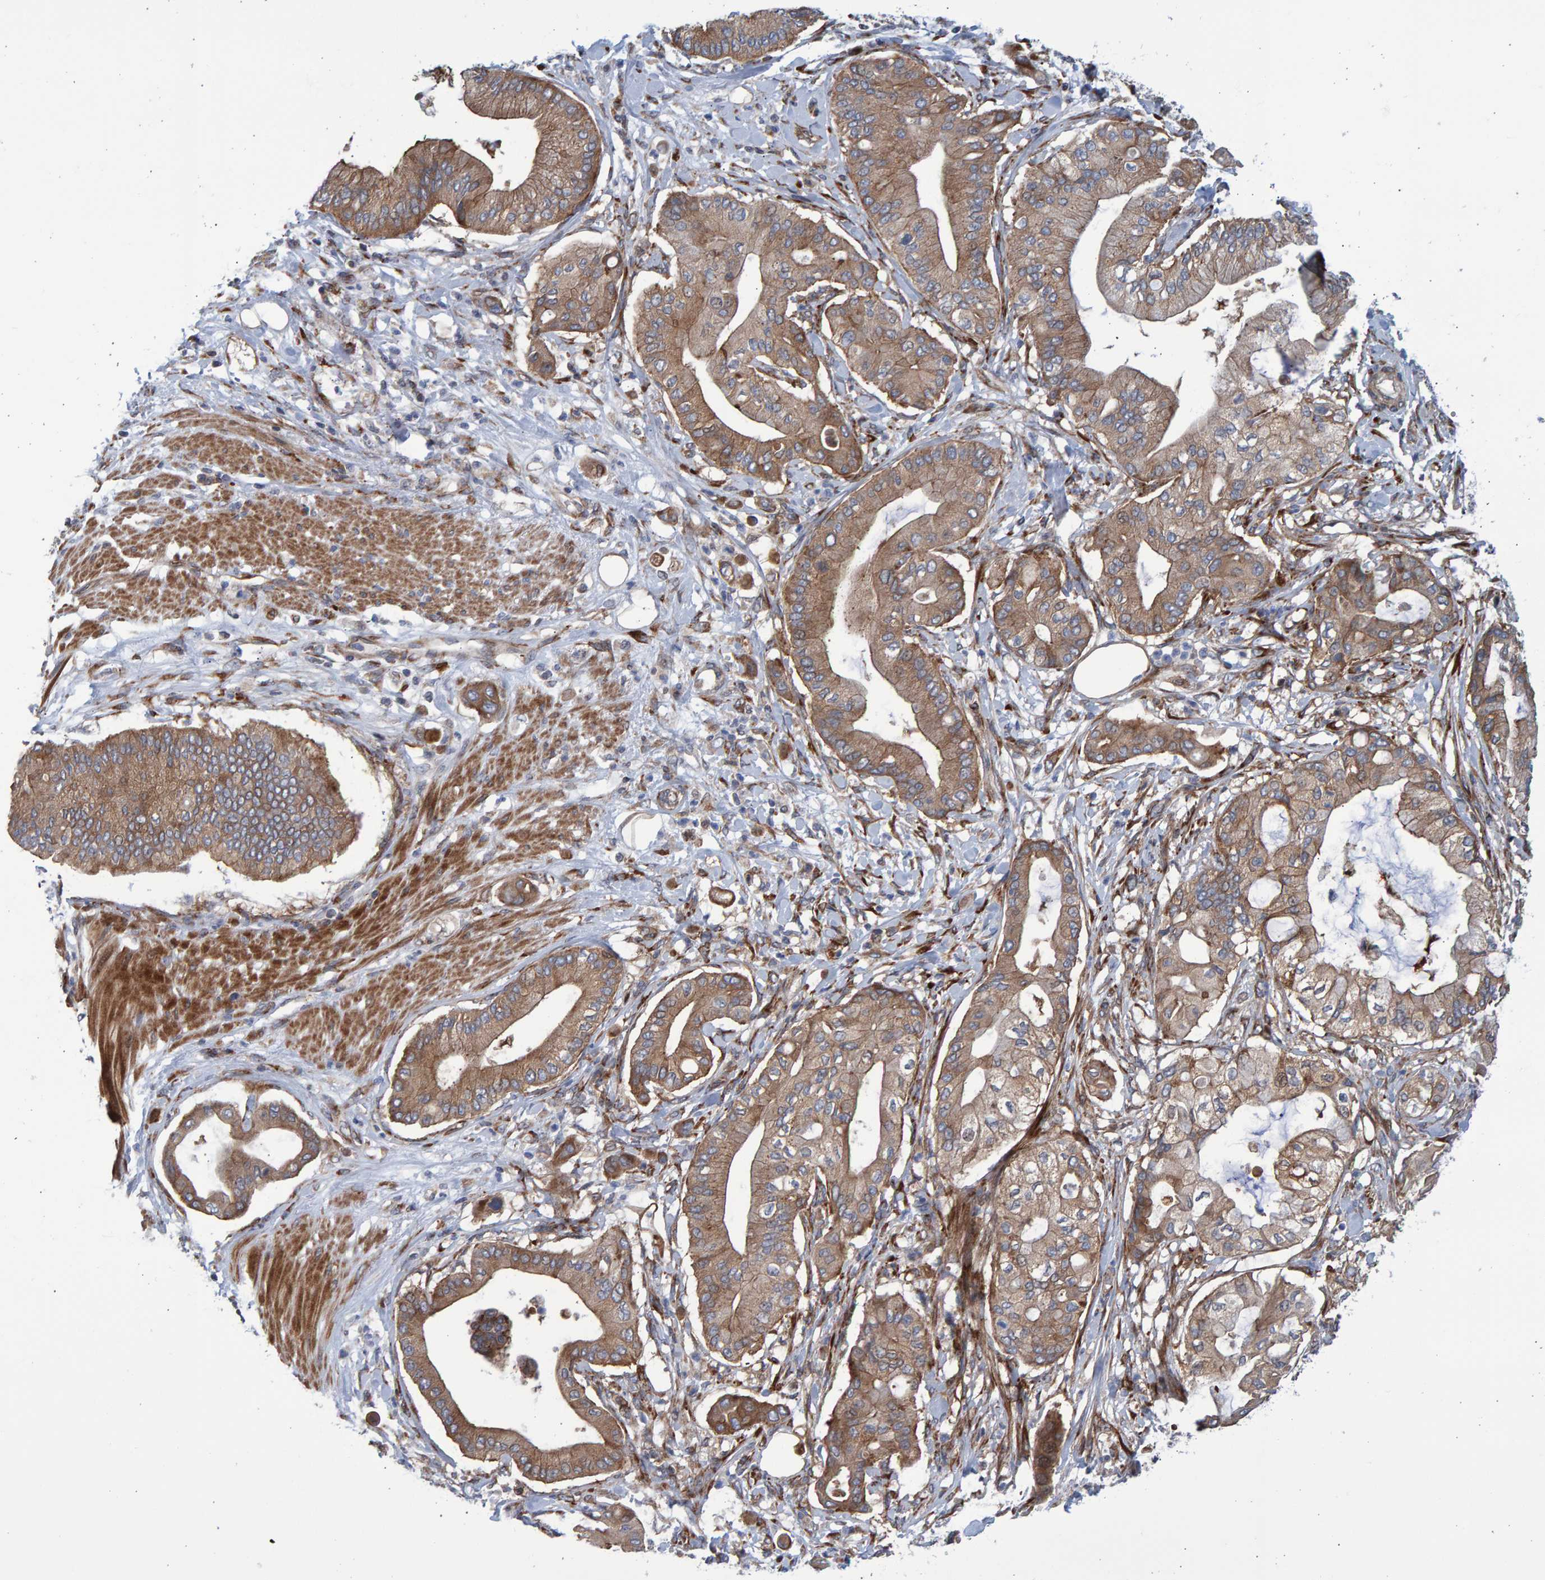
{"staining": {"intensity": "moderate", "quantity": ">75%", "location": "cytoplasmic/membranous"}, "tissue": "pancreatic cancer", "cell_type": "Tumor cells", "image_type": "cancer", "snomed": [{"axis": "morphology", "description": "Adenocarcinoma, NOS"}, {"axis": "morphology", "description": "Adenocarcinoma, metastatic, NOS"}, {"axis": "topography", "description": "Lymph node"}, {"axis": "topography", "description": "Pancreas"}, {"axis": "topography", "description": "Duodenum"}], "caption": "IHC micrograph of neoplastic tissue: pancreatic cancer (adenocarcinoma) stained using immunohistochemistry (IHC) demonstrates medium levels of moderate protein expression localized specifically in the cytoplasmic/membranous of tumor cells, appearing as a cytoplasmic/membranous brown color.", "gene": "LRBA", "patient": {"sex": "female", "age": 64}}